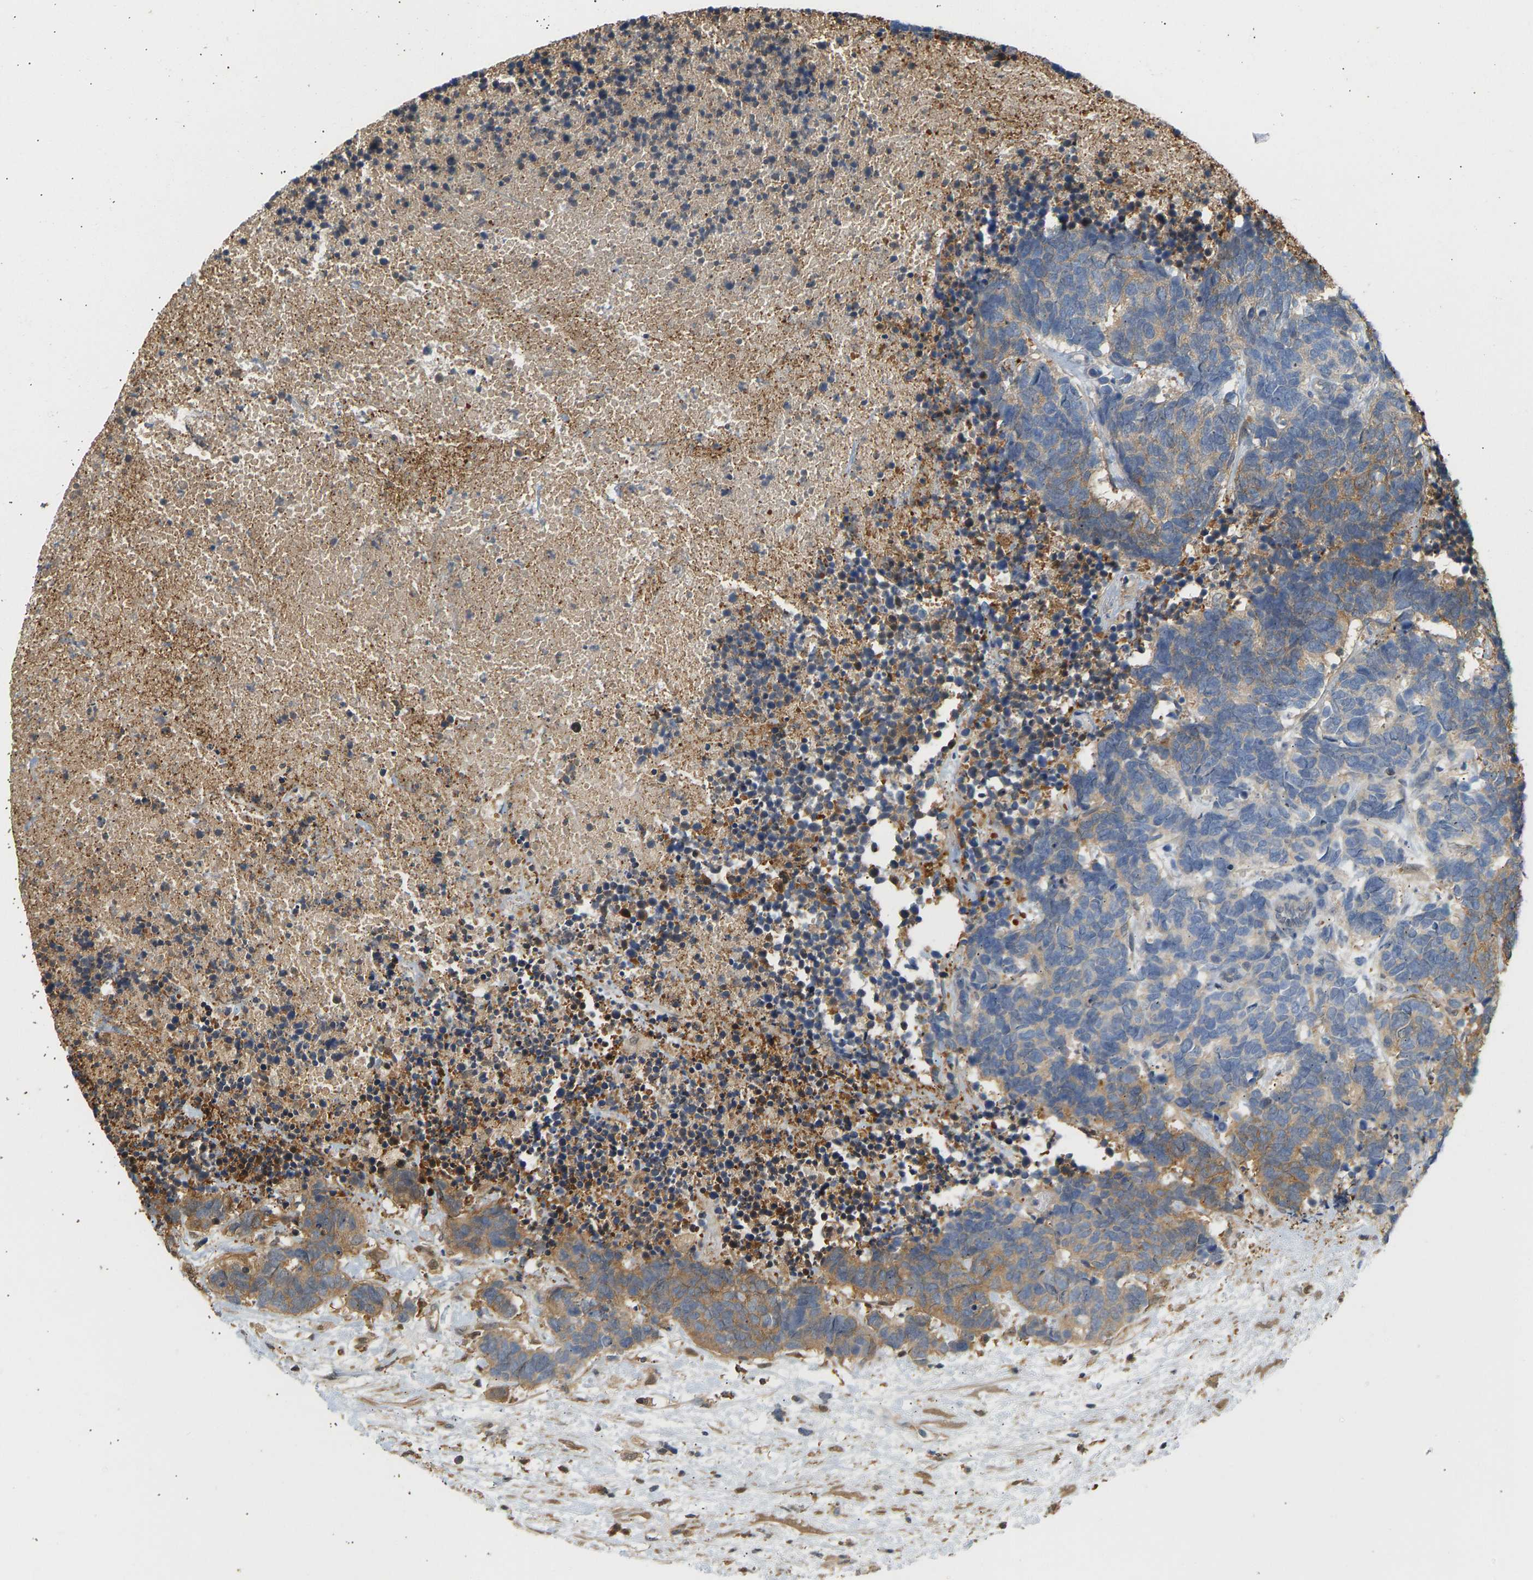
{"staining": {"intensity": "moderate", "quantity": "25%-75%", "location": "cytoplasmic/membranous"}, "tissue": "carcinoid", "cell_type": "Tumor cells", "image_type": "cancer", "snomed": [{"axis": "morphology", "description": "Carcinoma, NOS"}, {"axis": "morphology", "description": "Carcinoid, malignant, NOS"}, {"axis": "topography", "description": "Urinary bladder"}], "caption": "Immunohistochemical staining of carcinoid (malignant) exhibits medium levels of moderate cytoplasmic/membranous protein expression in approximately 25%-75% of tumor cells.", "gene": "ENO1", "patient": {"sex": "male", "age": 57}}